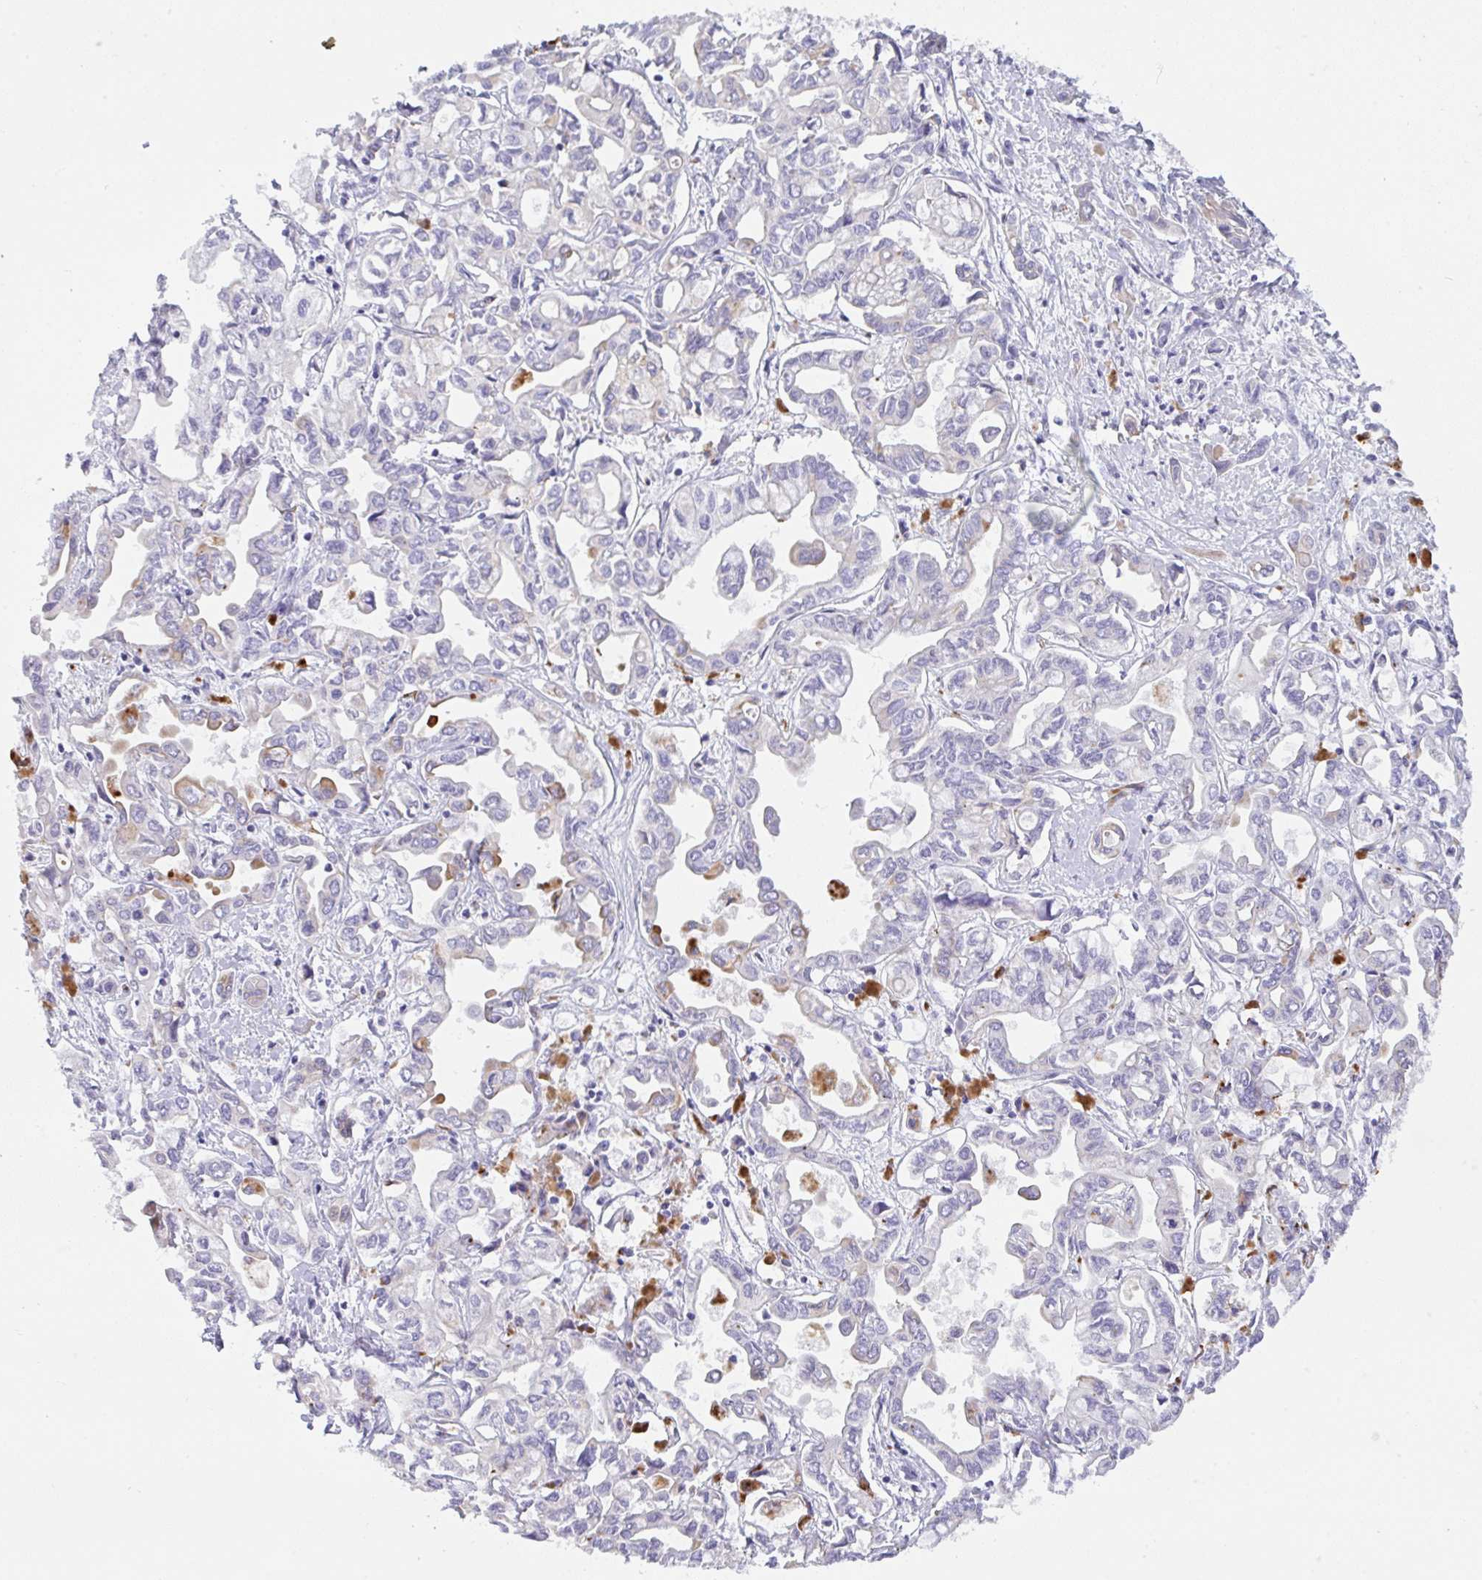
{"staining": {"intensity": "negative", "quantity": "none", "location": "none"}, "tissue": "liver cancer", "cell_type": "Tumor cells", "image_type": "cancer", "snomed": [{"axis": "morphology", "description": "Cholangiocarcinoma"}, {"axis": "topography", "description": "Liver"}], "caption": "This image is of liver cancer stained with immunohistochemistry to label a protein in brown with the nuclei are counter-stained blue. There is no expression in tumor cells.", "gene": "TRAF4", "patient": {"sex": "female", "age": 64}}